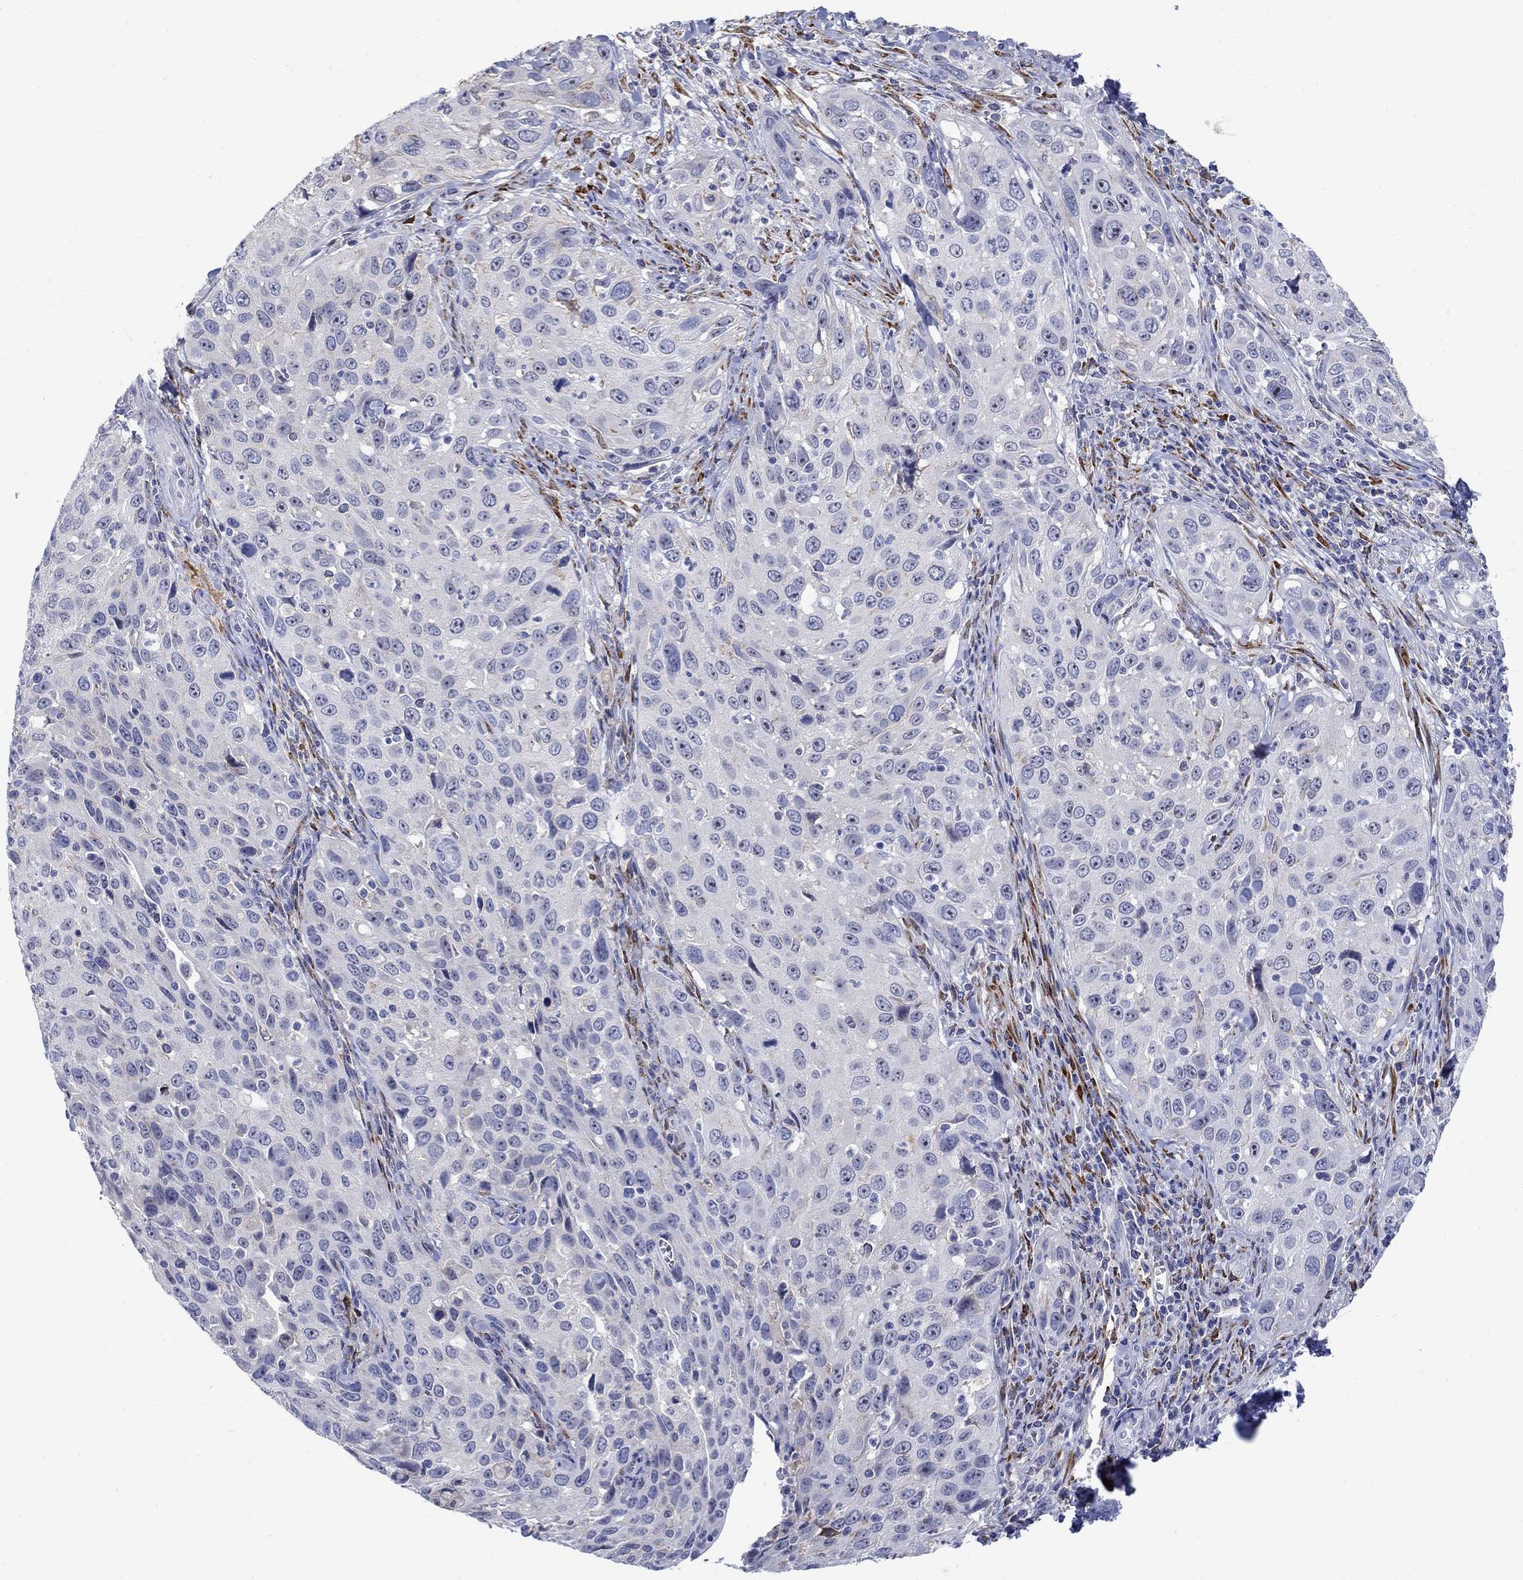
{"staining": {"intensity": "negative", "quantity": "none", "location": "none"}, "tissue": "cervical cancer", "cell_type": "Tumor cells", "image_type": "cancer", "snomed": [{"axis": "morphology", "description": "Squamous cell carcinoma, NOS"}, {"axis": "topography", "description": "Cervix"}], "caption": "An immunohistochemistry image of cervical cancer (squamous cell carcinoma) is shown. There is no staining in tumor cells of cervical cancer (squamous cell carcinoma).", "gene": "REEP2", "patient": {"sex": "female", "age": 26}}